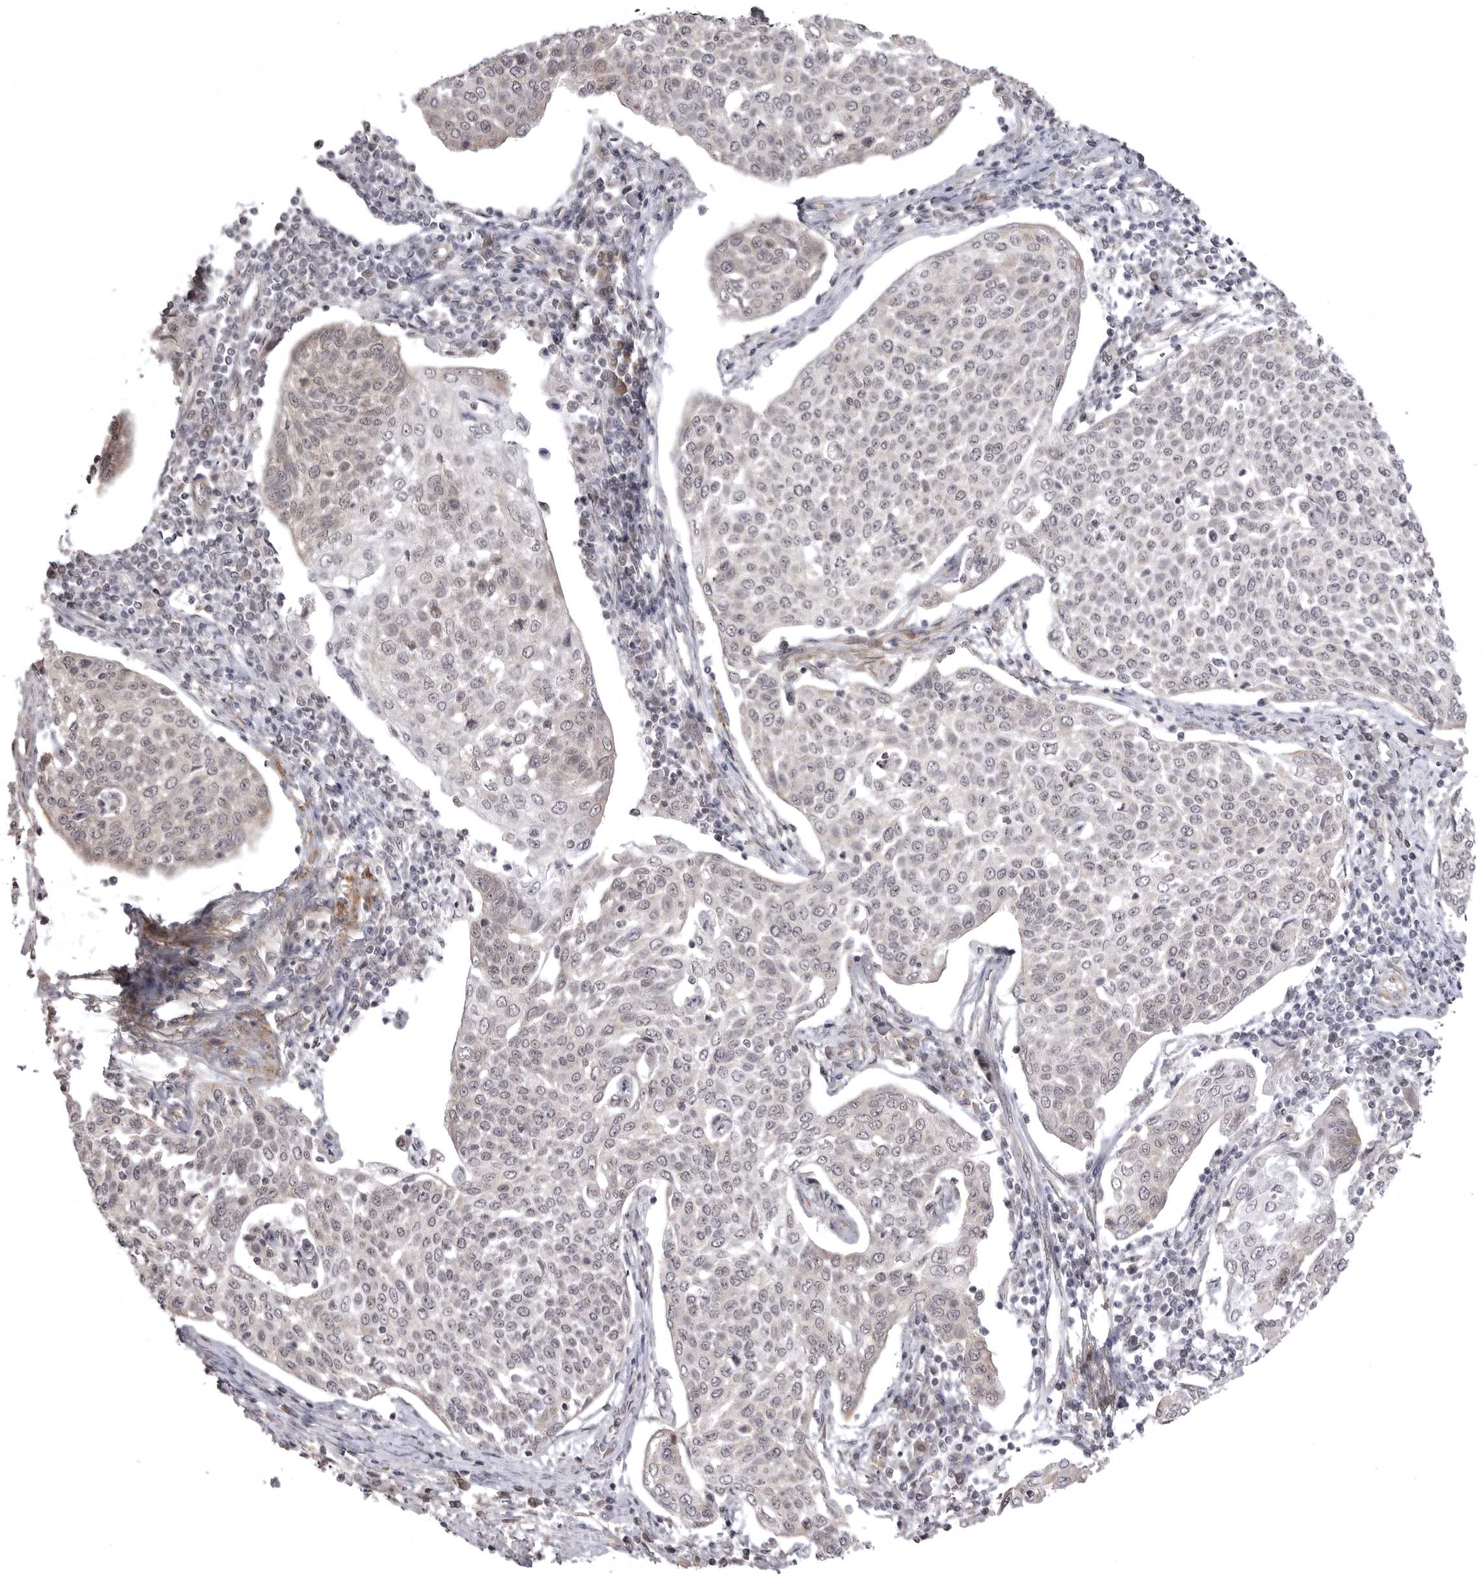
{"staining": {"intensity": "negative", "quantity": "none", "location": "none"}, "tissue": "cervical cancer", "cell_type": "Tumor cells", "image_type": "cancer", "snomed": [{"axis": "morphology", "description": "Squamous cell carcinoma, NOS"}, {"axis": "topography", "description": "Cervix"}], "caption": "A histopathology image of cervical squamous cell carcinoma stained for a protein displays no brown staining in tumor cells. (DAB (3,3'-diaminobenzidine) IHC with hematoxylin counter stain).", "gene": "SORBS1", "patient": {"sex": "female", "age": 34}}